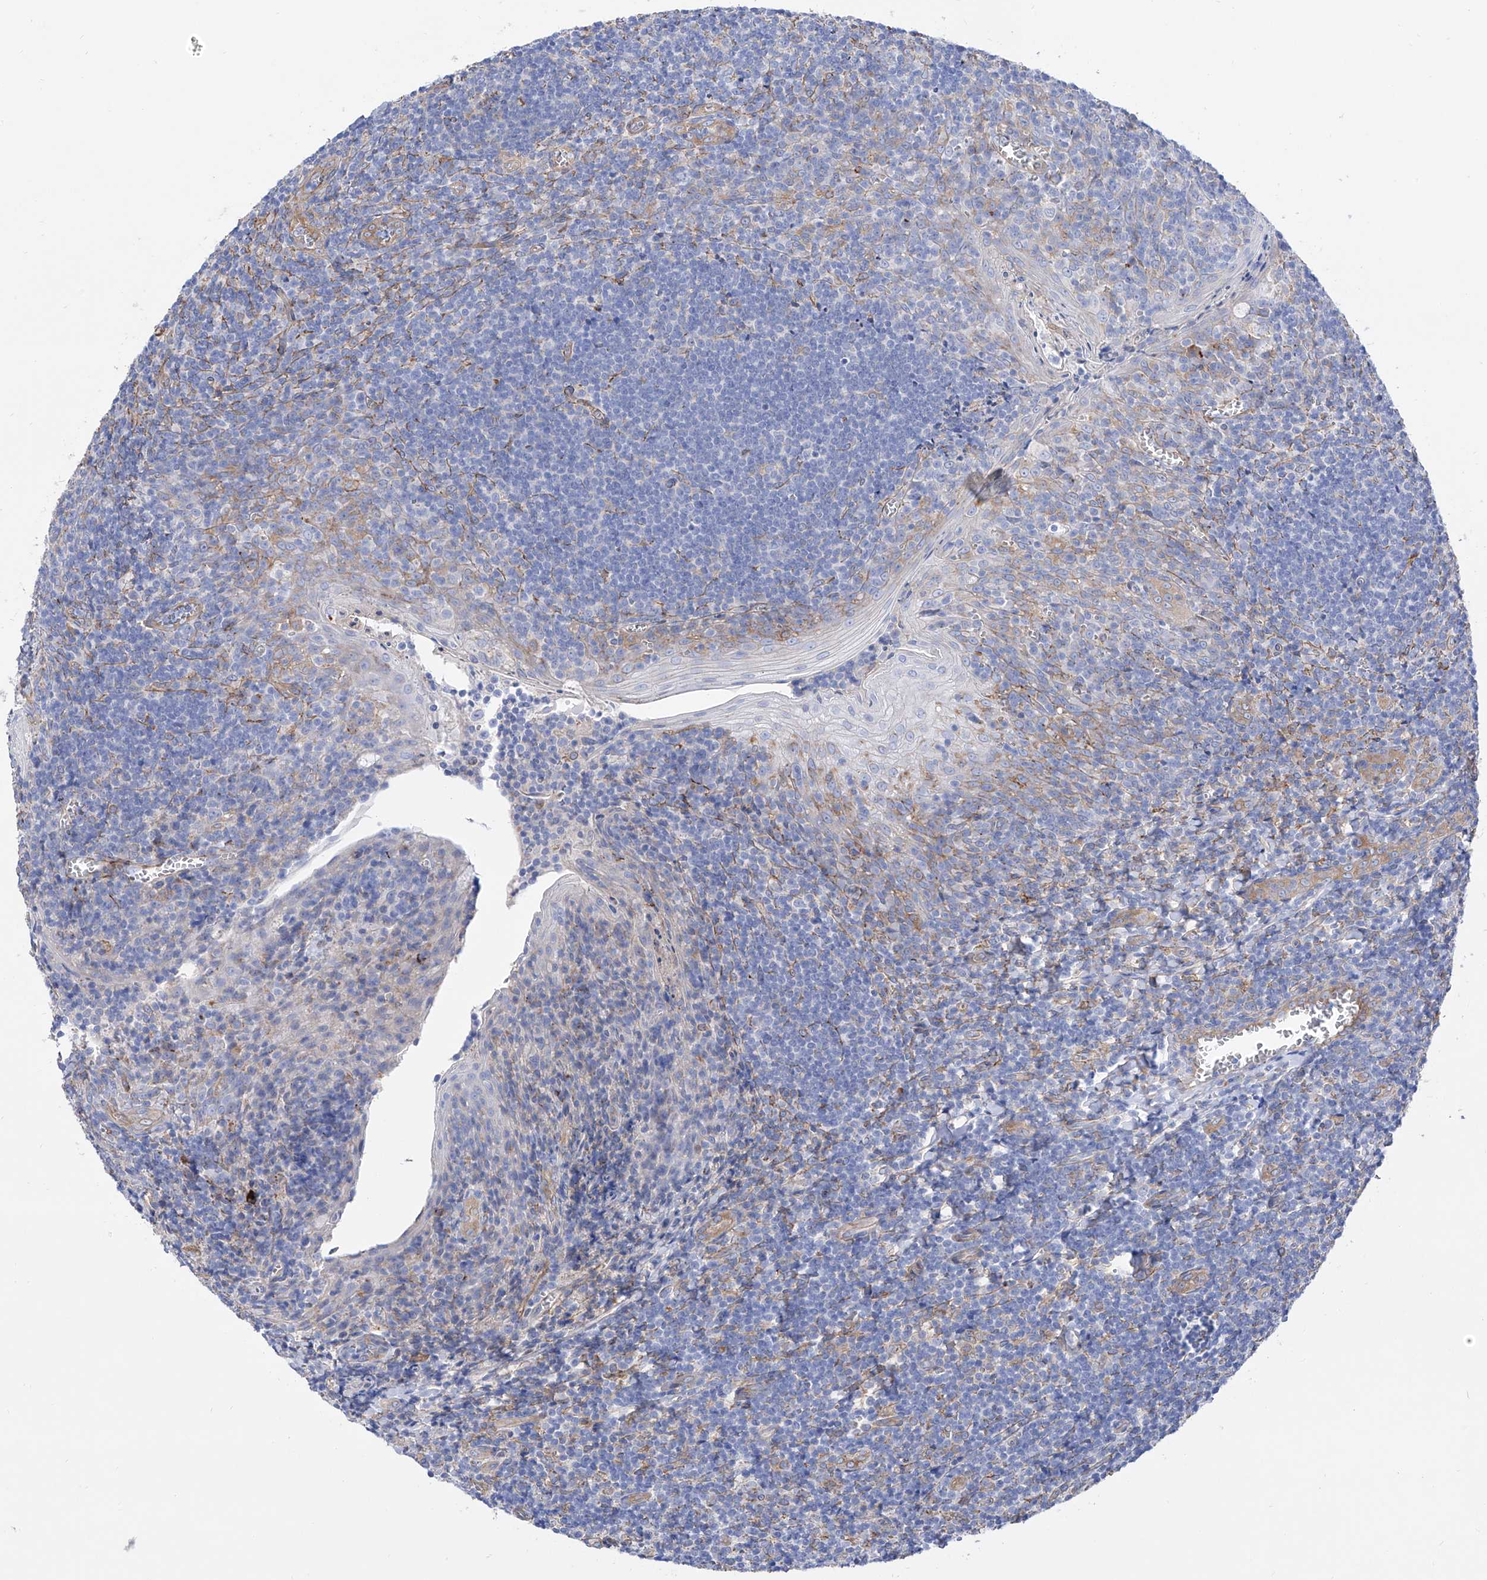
{"staining": {"intensity": "negative", "quantity": "none", "location": "none"}, "tissue": "tonsil", "cell_type": "Germinal center cells", "image_type": "normal", "snomed": [{"axis": "morphology", "description": "Normal tissue, NOS"}, {"axis": "topography", "description": "Tonsil"}], "caption": "Micrograph shows no significant protein positivity in germinal center cells of normal tonsil. (DAB (3,3'-diaminobenzidine) immunohistochemistry visualized using brightfield microscopy, high magnification).", "gene": "ZNF653", "patient": {"sex": "male", "age": 27}}